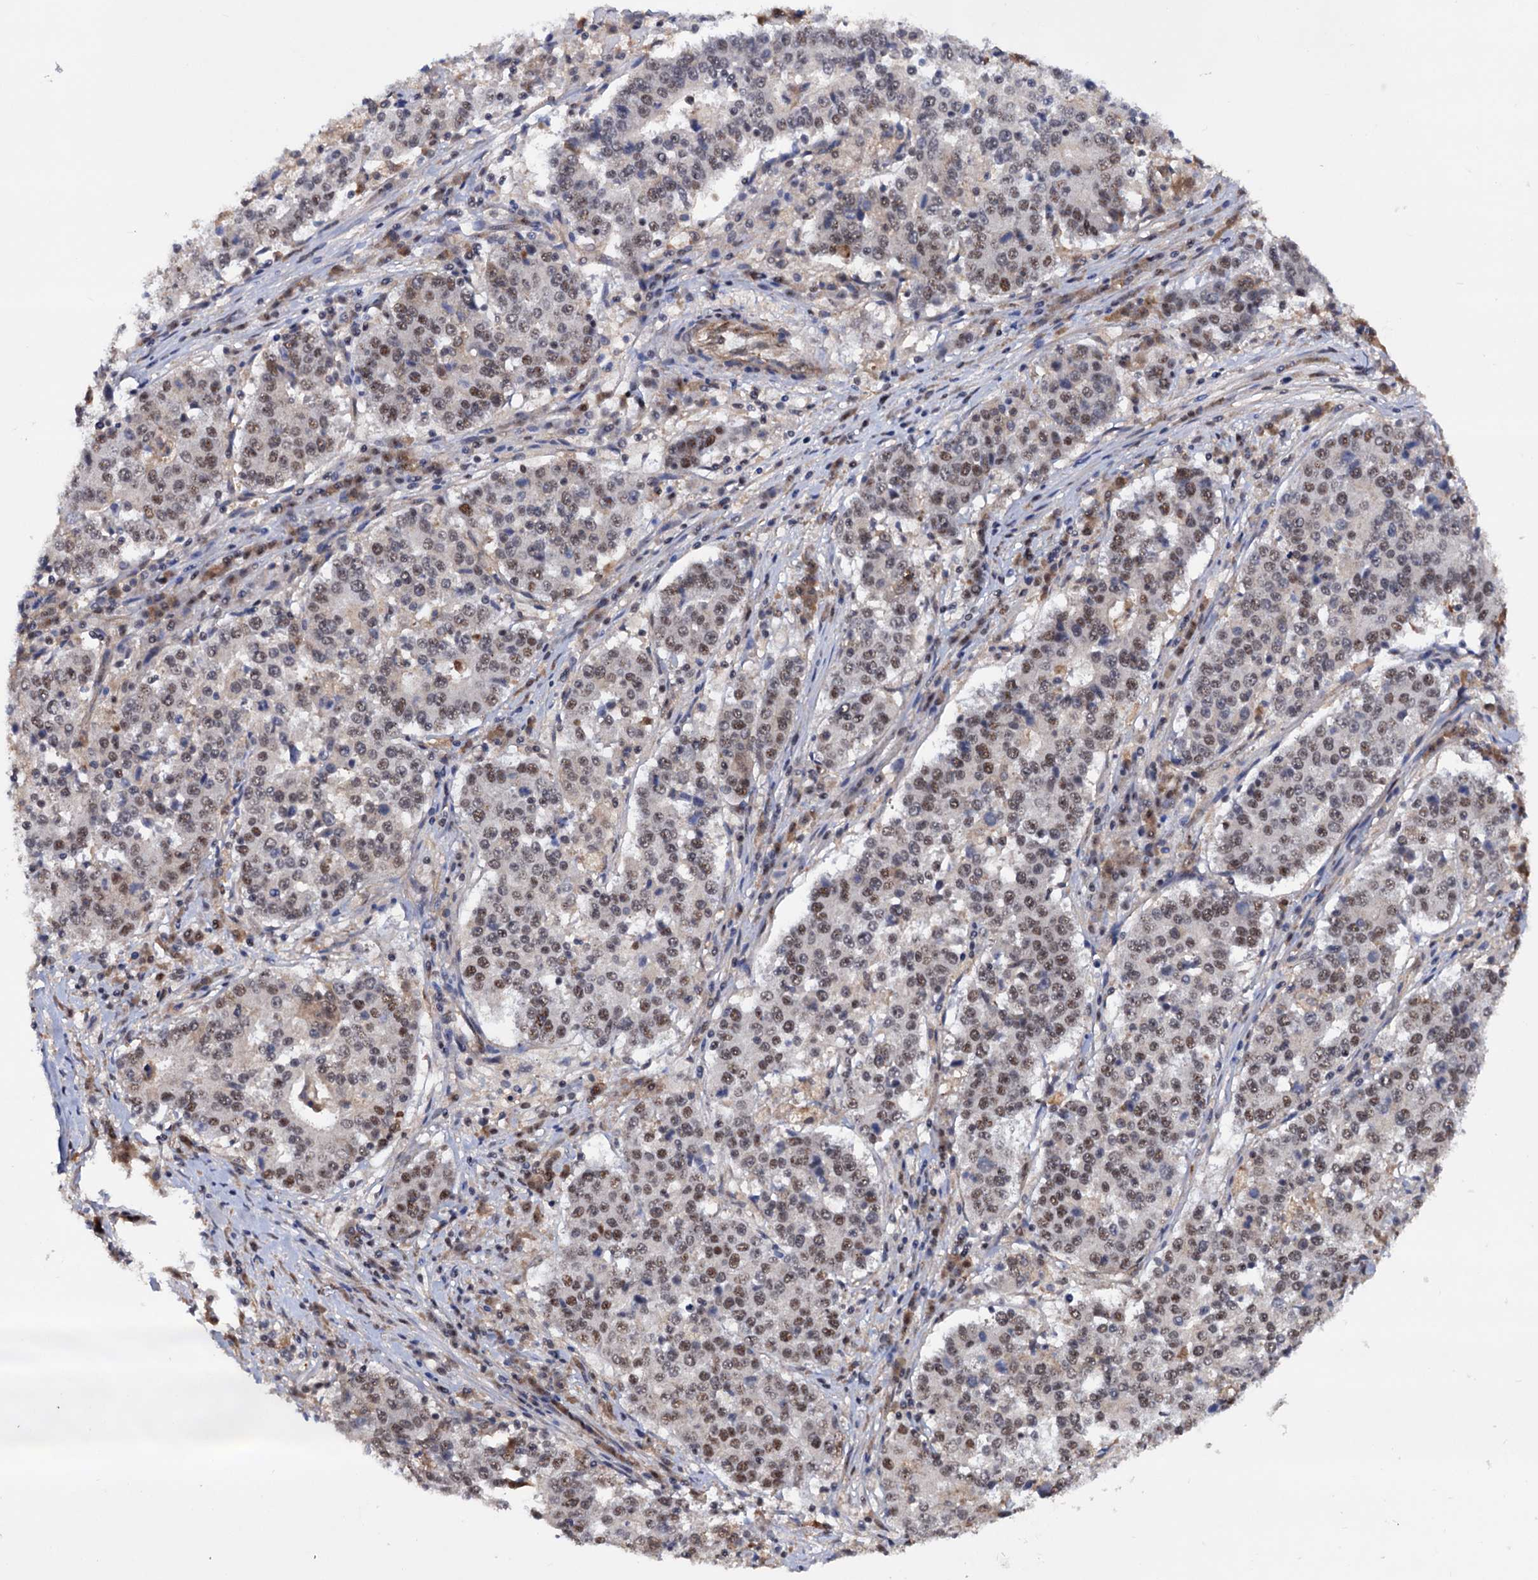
{"staining": {"intensity": "moderate", "quantity": "25%-75%", "location": "nuclear"}, "tissue": "stomach cancer", "cell_type": "Tumor cells", "image_type": "cancer", "snomed": [{"axis": "morphology", "description": "Adenocarcinoma, NOS"}, {"axis": "topography", "description": "Stomach"}], "caption": "A brown stain labels moderate nuclear staining of a protein in stomach cancer (adenocarcinoma) tumor cells.", "gene": "TBC1D12", "patient": {"sex": "male", "age": 59}}